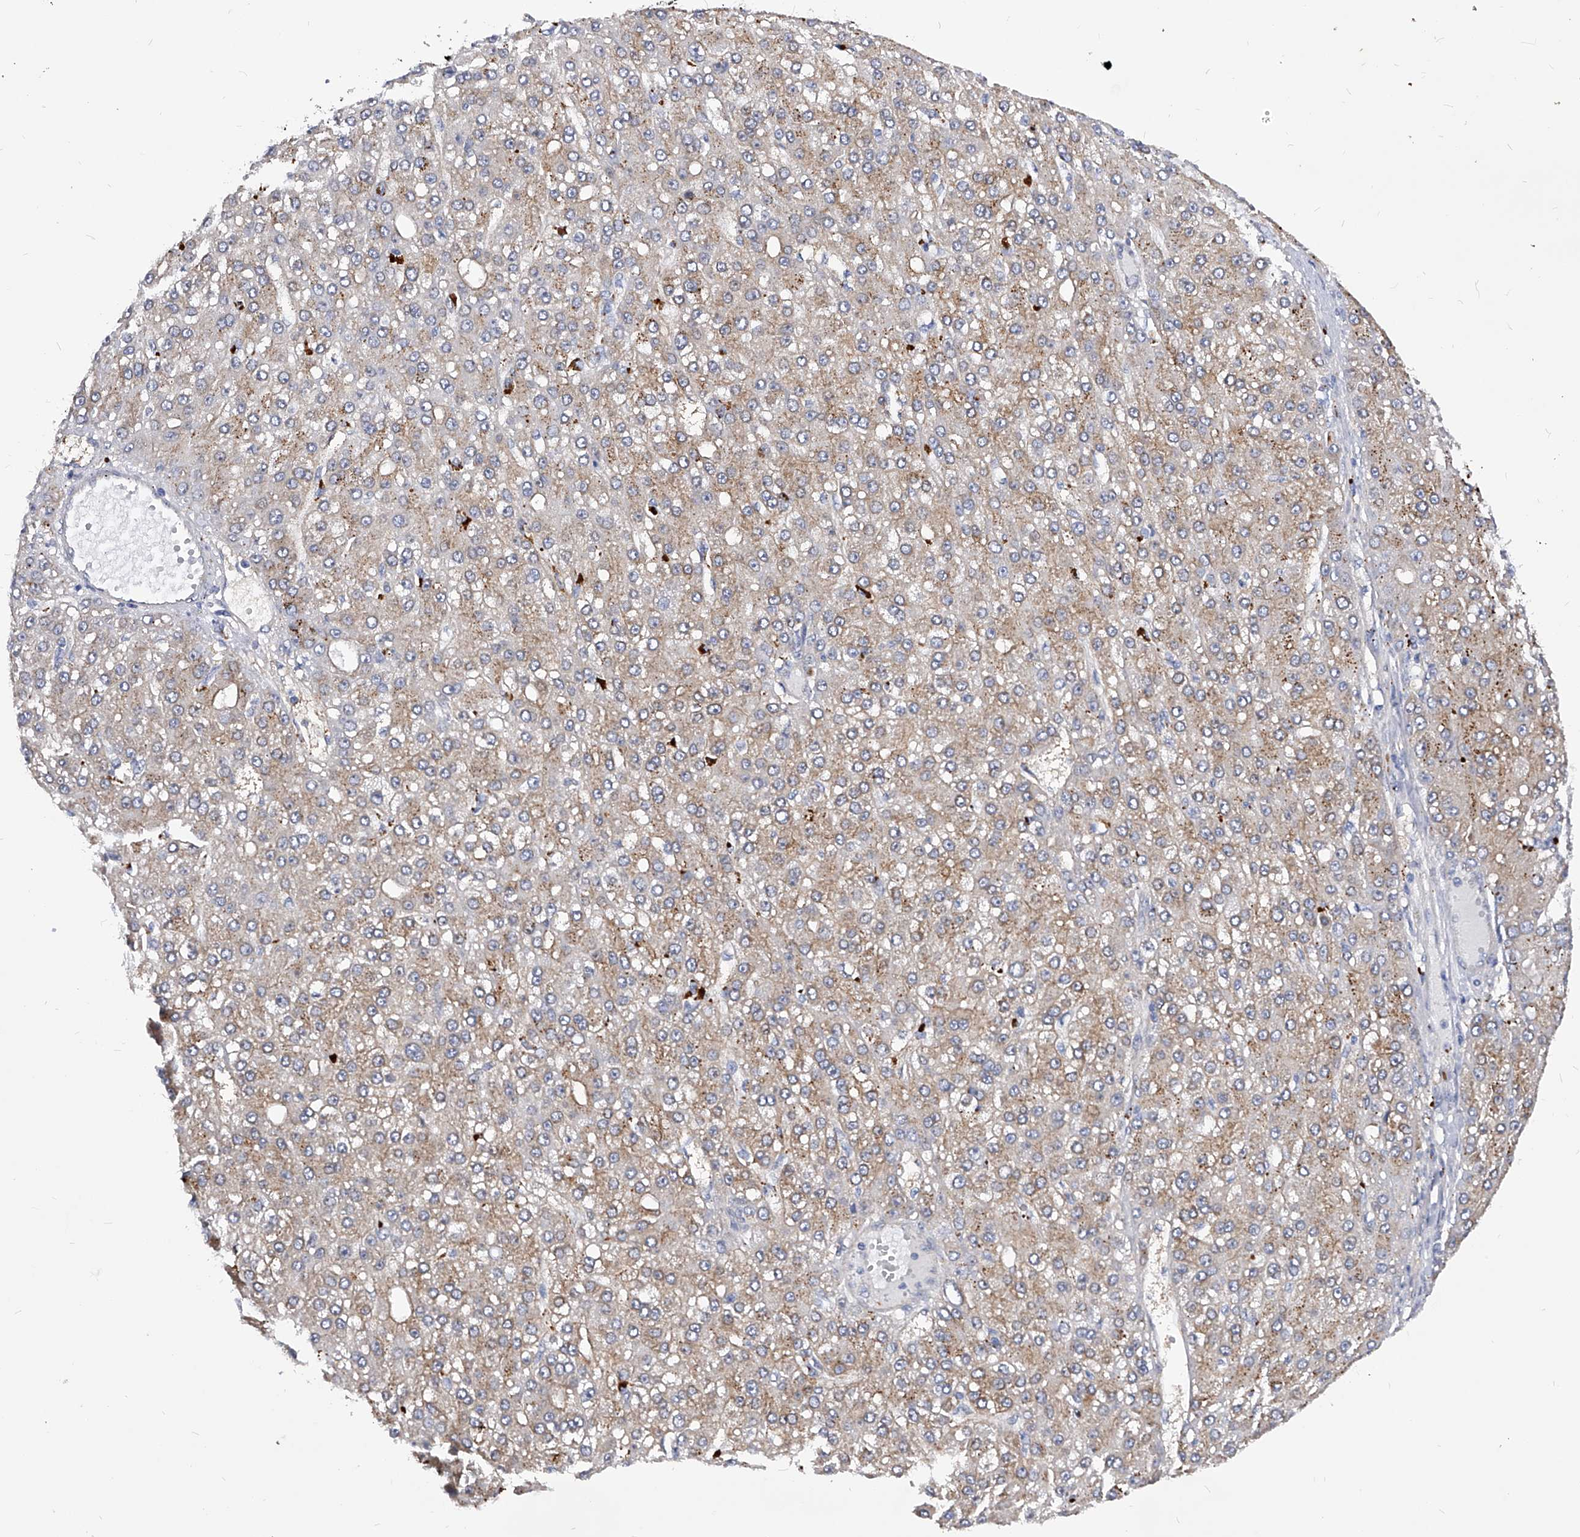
{"staining": {"intensity": "weak", "quantity": ">75%", "location": "cytoplasmic/membranous"}, "tissue": "liver cancer", "cell_type": "Tumor cells", "image_type": "cancer", "snomed": [{"axis": "morphology", "description": "Carcinoma, Hepatocellular, NOS"}, {"axis": "topography", "description": "Liver"}], "caption": "Weak cytoplasmic/membranous positivity for a protein is present in approximately >75% of tumor cells of liver cancer (hepatocellular carcinoma) using immunohistochemistry (IHC).", "gene": "PPP5C", "patient": {"sex": "male", "age": 67}}